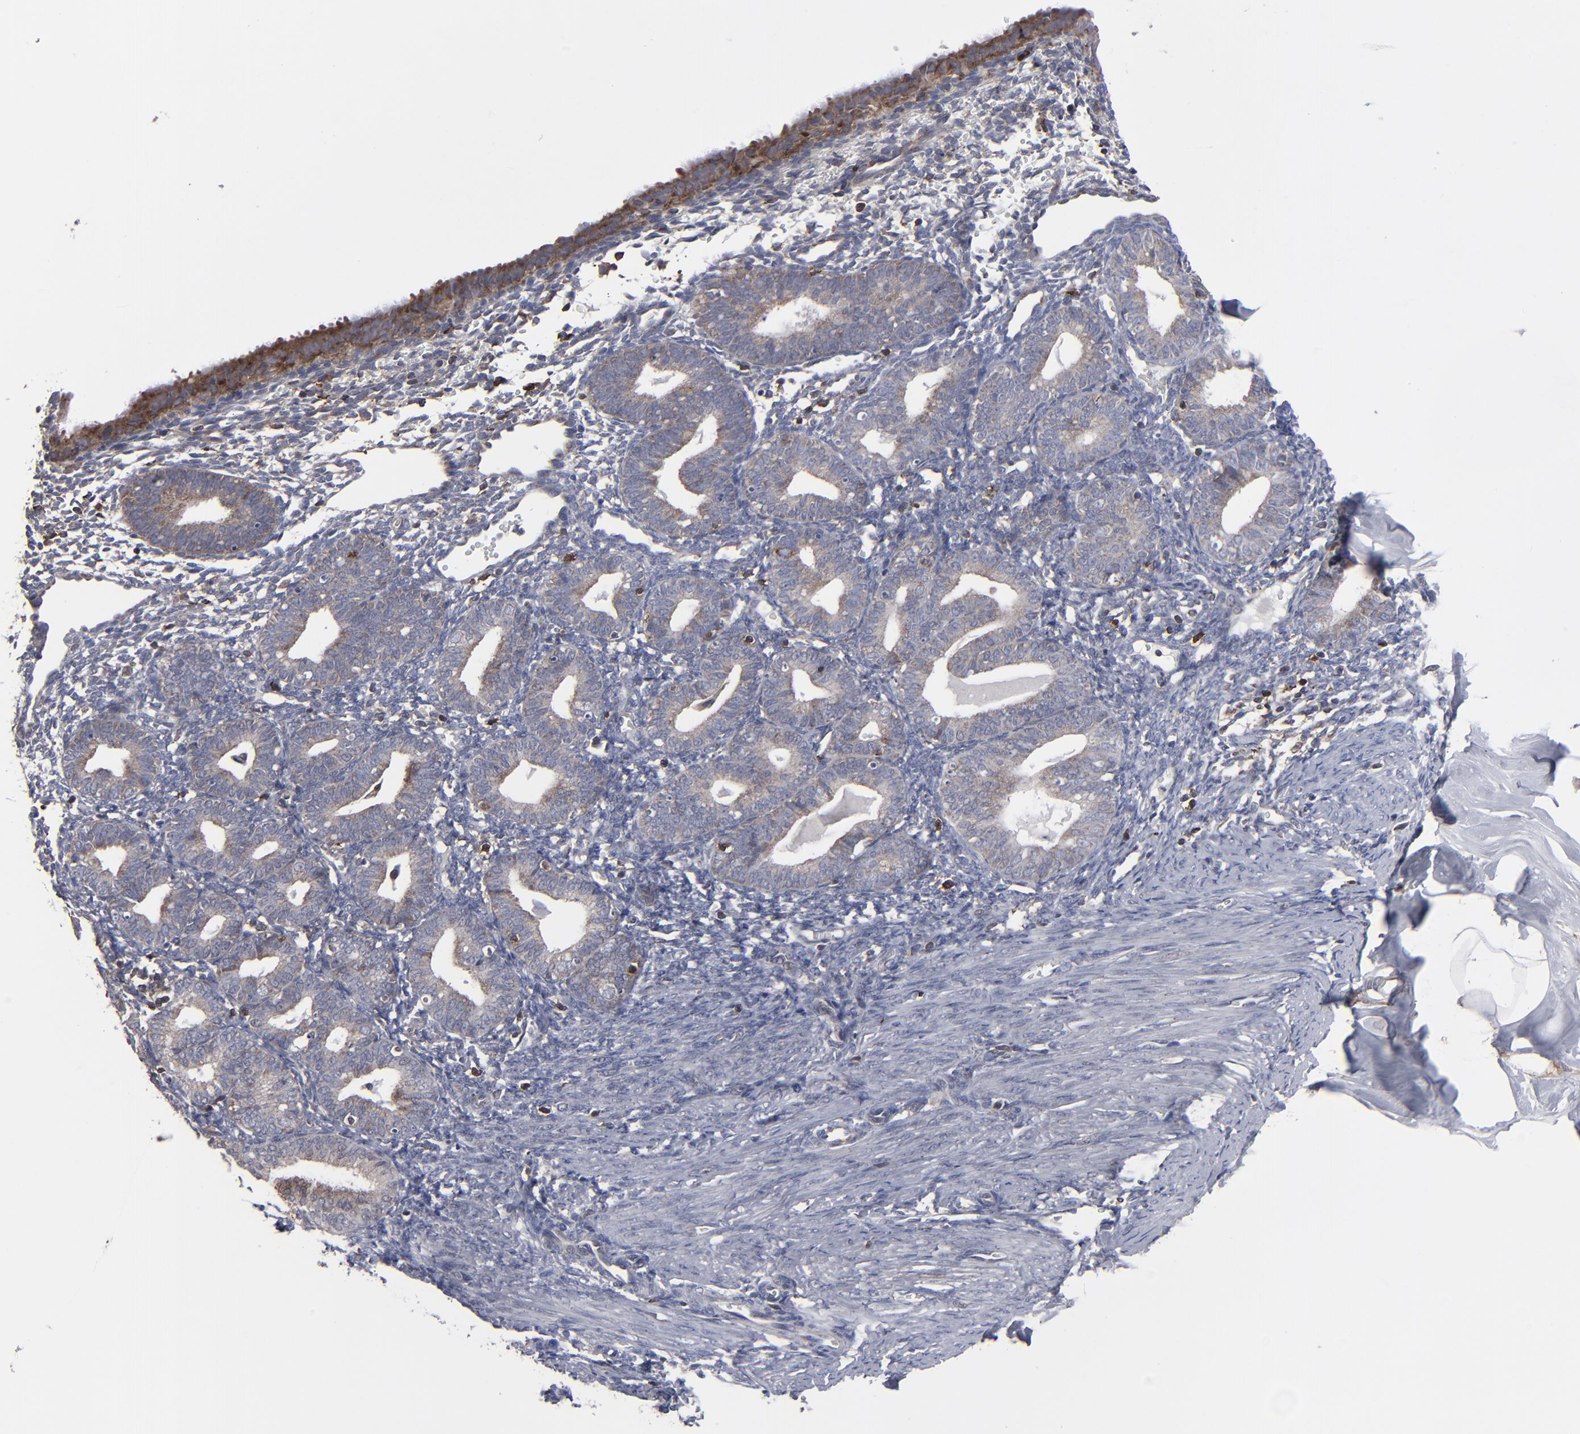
{"staining": {"intensity": "moderate", "quantity": "<25%", "location": "cytoplasmic/membranous"}, "tissue": "endometrium", "cell_type": "Cells in endometrial stroma", "image_type": "normal", "snomed": [{"axis": "morphology", "description": "Normal tissue, NOS"}, {"axis": "topography", "description": "Endometrium"}], "caption": "Immunohistochemistry histopathology image of benign human endometrium stained for a protein (brown), which shows low levels of moderate cytoplasmic/membranous expression in approximately <25% of cells in endometrial stroma.", "gene": "KIAA2026", "patient": {"sex": "female", "age": 61}}